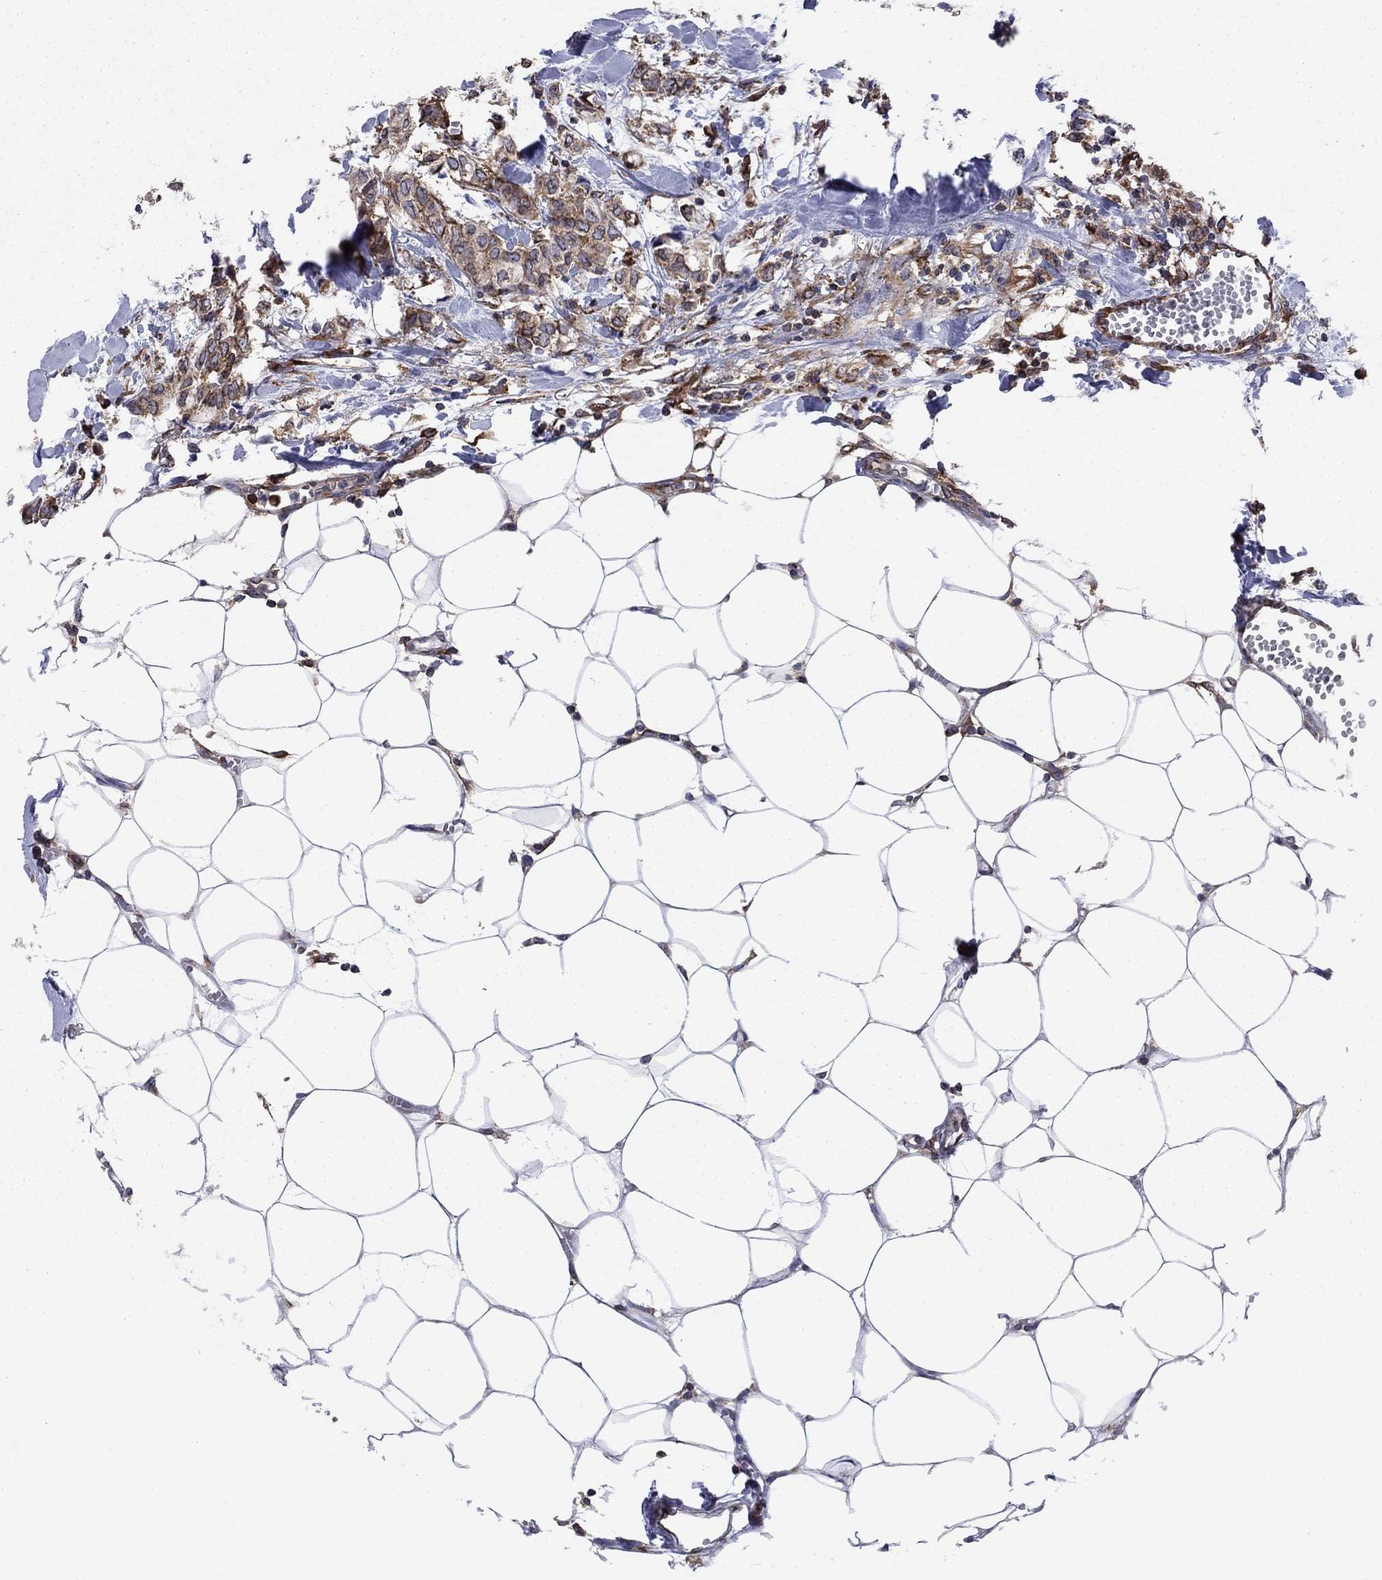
{"staining": {"intensity": "moderate", "quantity": ">75%", "location": "cytoplasmic/membranous"}, "tissue": "breast cancer", "cell_type": "Tumor cells", "image_type": "cancer", "snomed": [{"axis": "morphology", "description": "Duct carcinoma"}, {"axis": "topography", "description": "Breast"}], "caption": "Human invasive ductal carcinoma (breast) stained with a protein marker shows moderate staining in tumor cells.", "gene": "YBX1", "patient": {"sex": "female", "age": 85}}